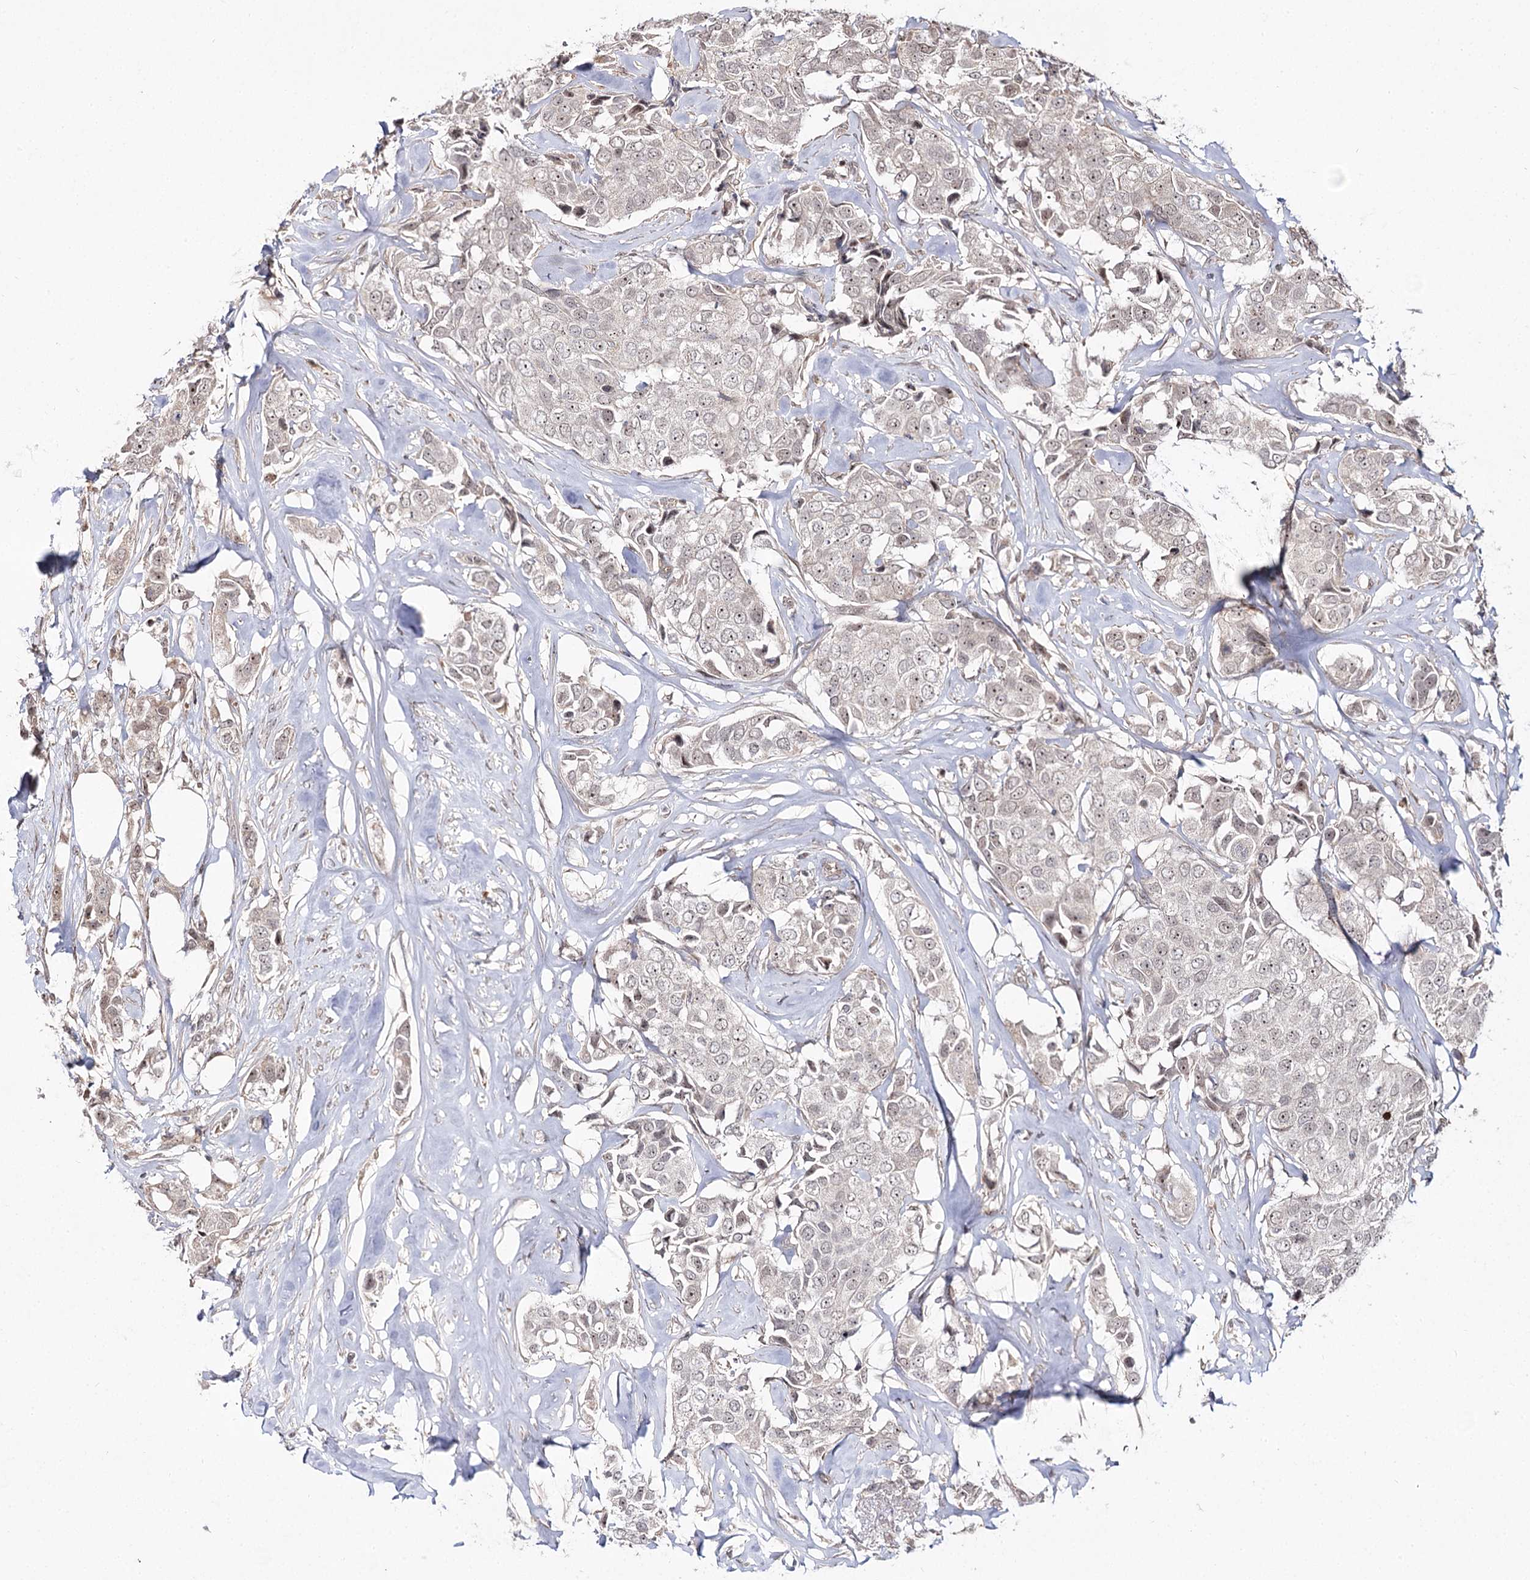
{"staining": {"intensity": "weak", "quantity": "<25%", "location": "nuclear"}, "tissue": "breast cancer", "cell_type": "Tumor cells", "image_type": "cancer", "snomed": [{"axis": "morphology", "description": "Duct carcinoma"}, {"axis": "topography", "description": "Breast"}], "caption": "Tumor cells are negative for brown protein staining in breast cancer (infiltrating ductal carcinoma).", "gene": "RRP9", "patient": {"sex": "female", "age": 80}}